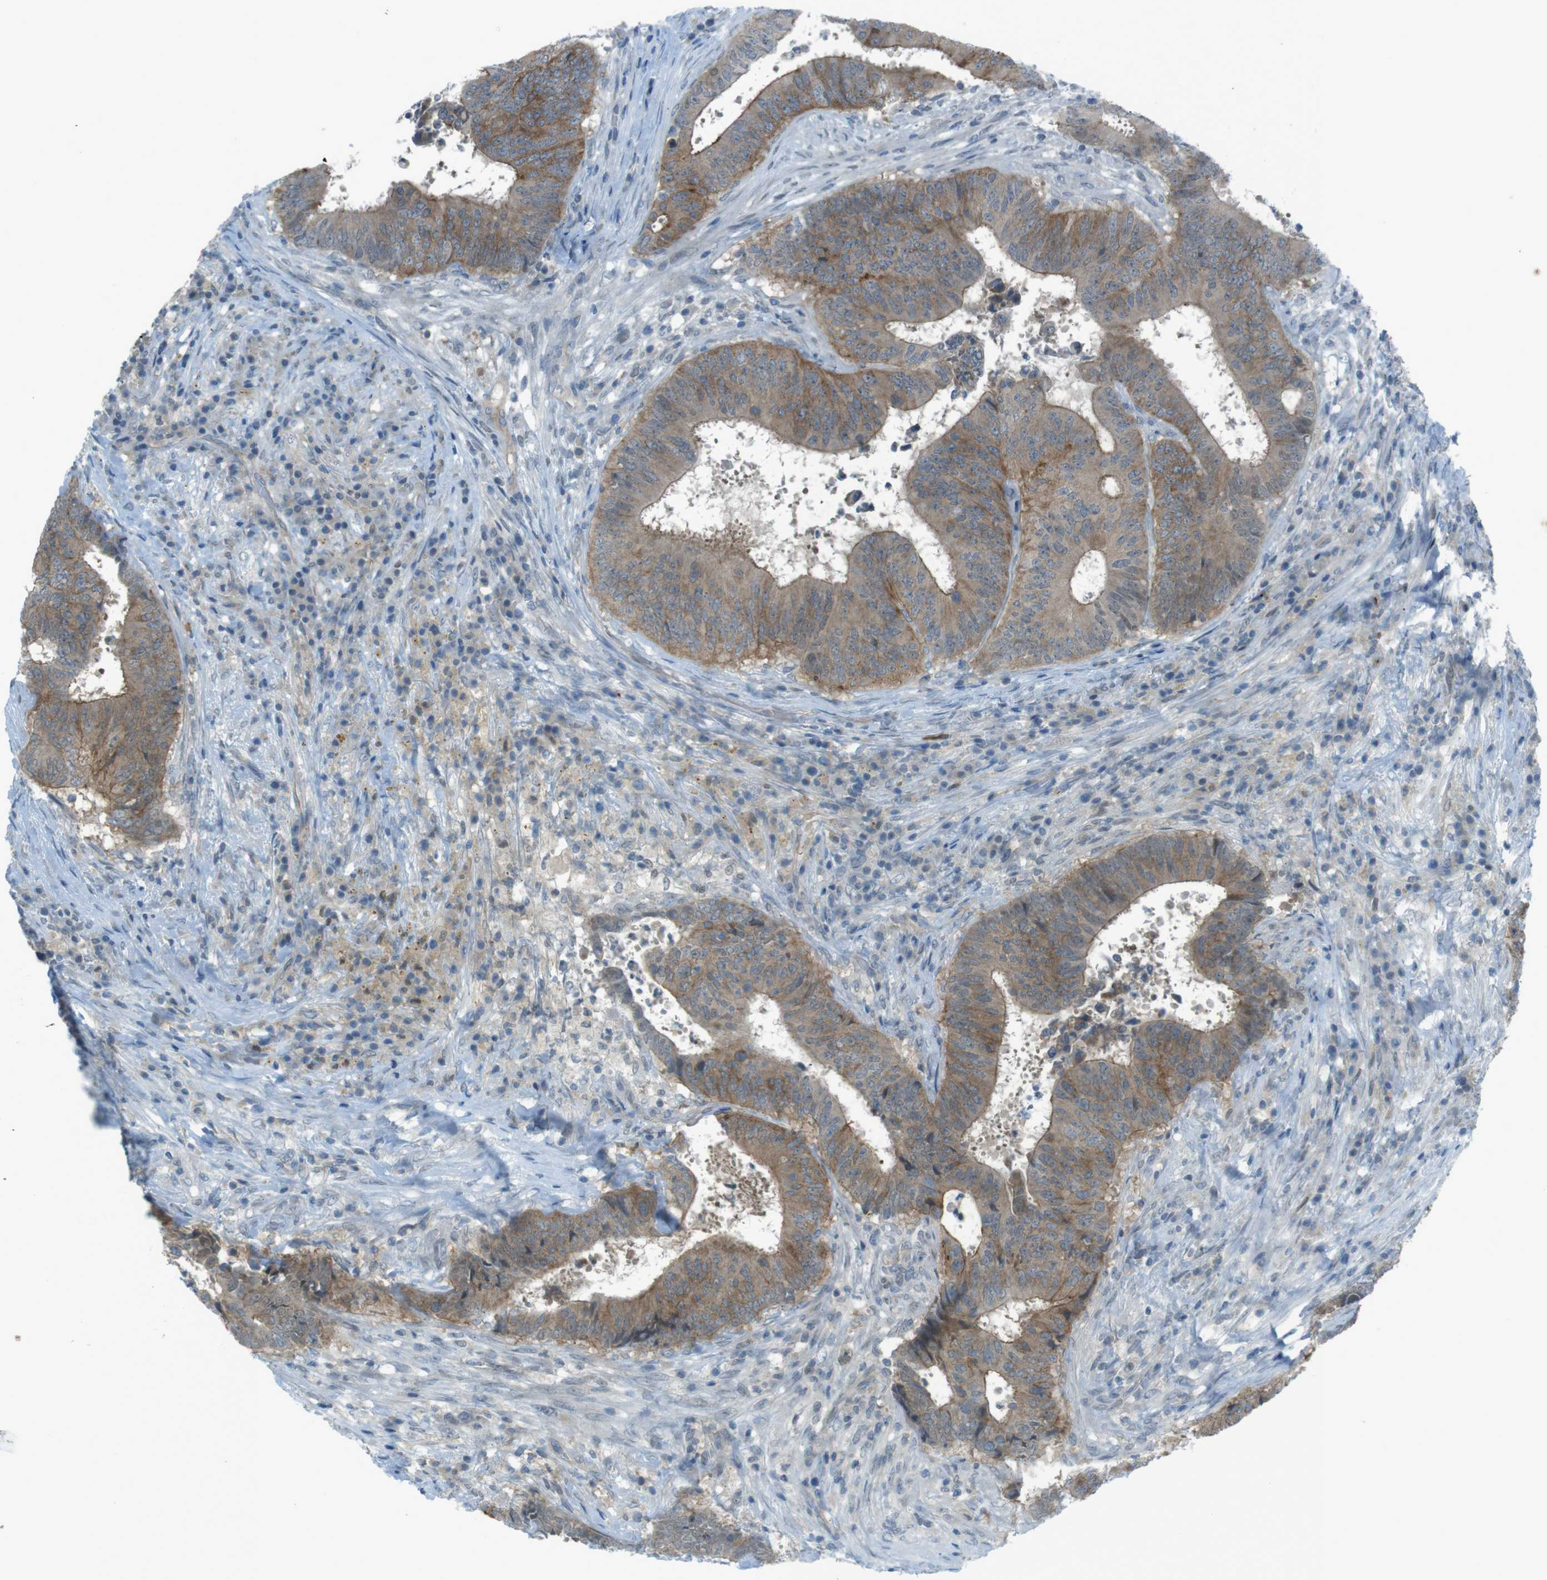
{"staining": {"intensity": "moderate", "quantity": ">75%", "location": "cytoplasmic/membranous"}, "tissue": "colorectal cancer", "cell_type": "Tumor cells", "image_type": "cancer", "snomed": [{"axis": "morphology", "description": "Adenocarcinoma, NOS"}, {"axis": "topography", "description": "Rectum"}], "caption": "A brown stain shows moderate cytoplasmic/membranous expression of a protein in human colorectal adenocarcinoma tumor cells.", "gene": "ZDHHC20", "patient": {"sex": "male", "age": 72}}